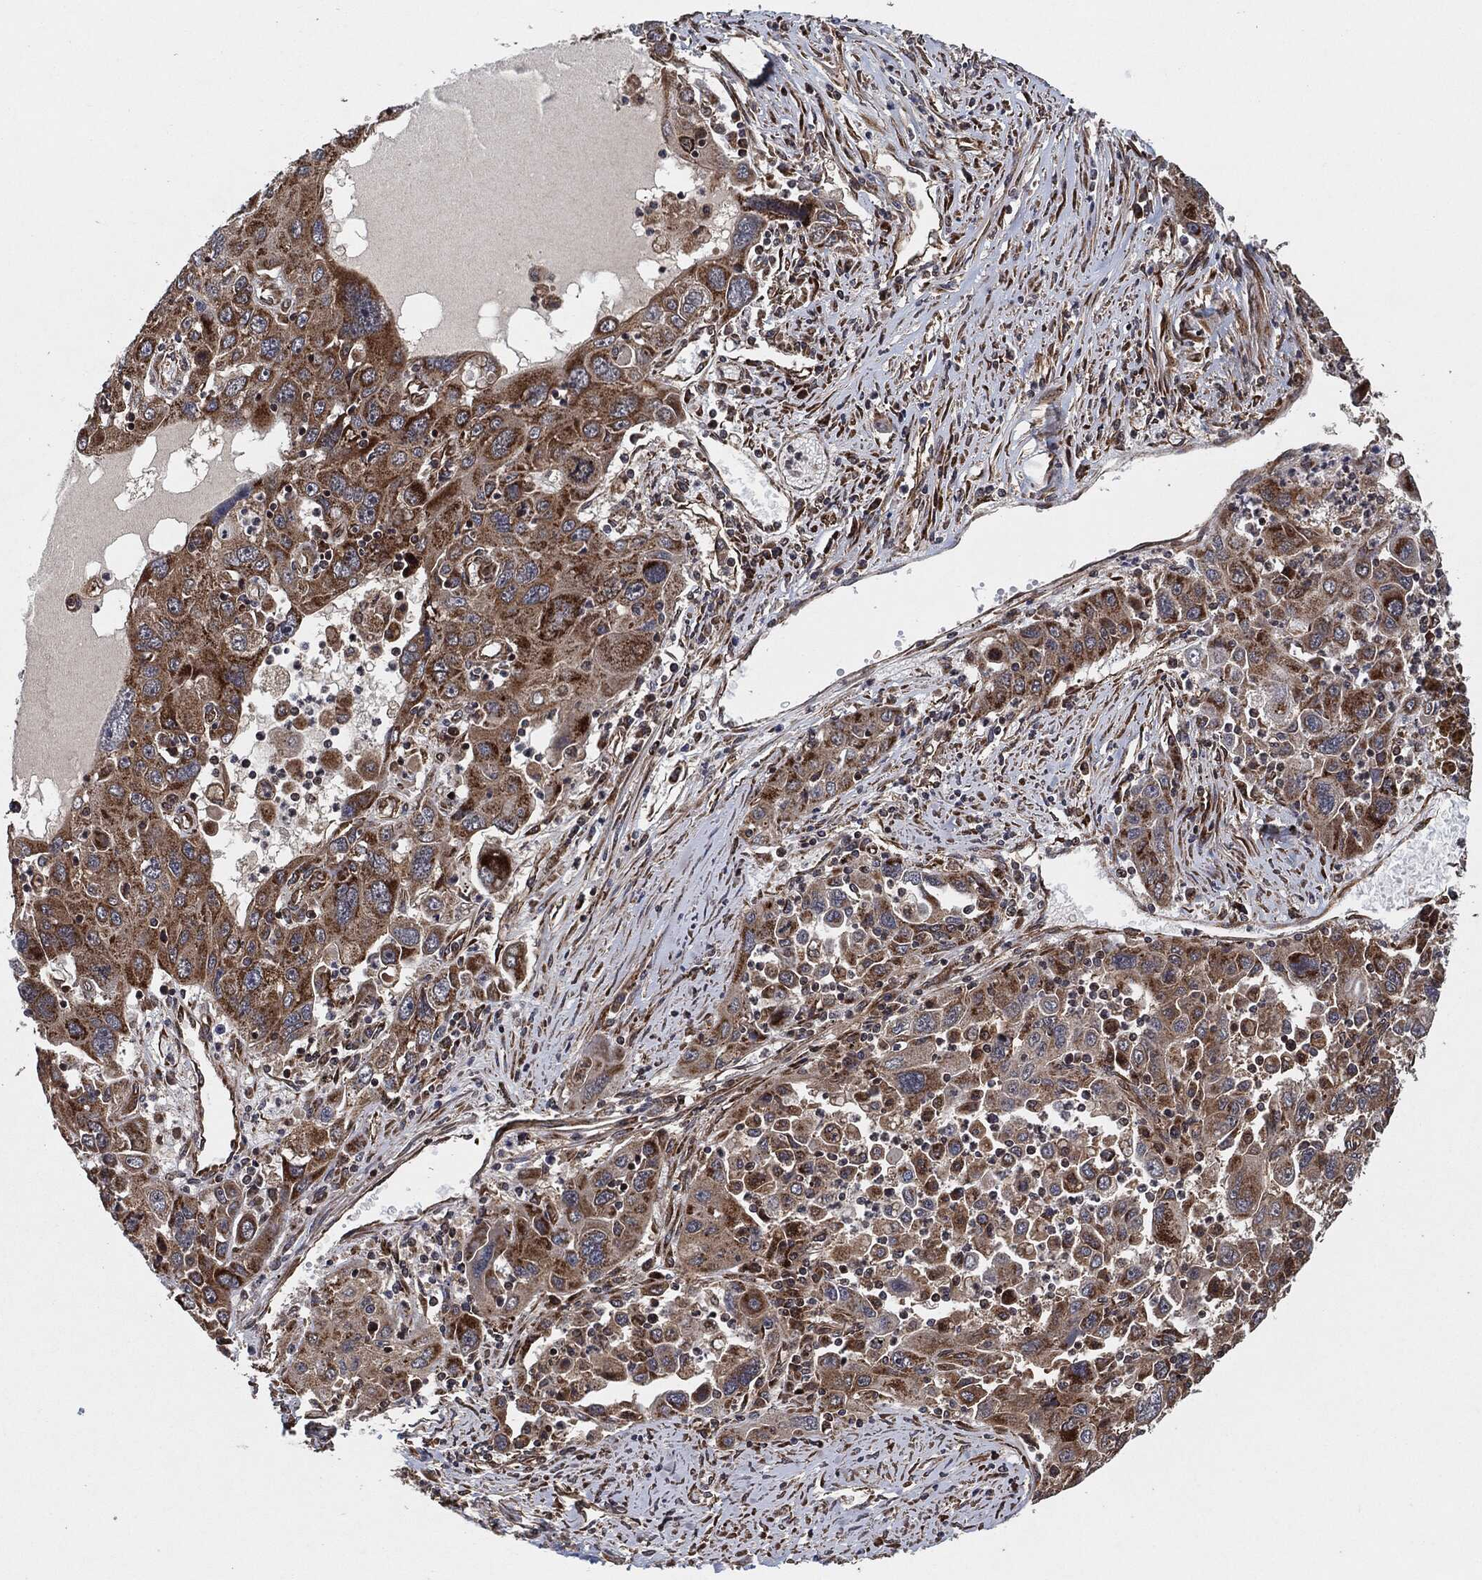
{"staining": {"intensity": "moderate", "quantity": "25%-75%", "location": "cytoplasmic/membranous"}, "tissue": "stomach cancer", "cell_type": "Tumor cells", "image_type": "cancer", "snomed": [{"axis": "morphology", "description": "Adenocarcinoma, NOS"}, {"axis": "topography", "description": "Stomach"}], "caption": "Stomach adenocarcinoma stained with a protein marker shows moderate staining in tumor cells.", "gene": "BCAR1", "patient": {"sex": "male", "age": 56}}